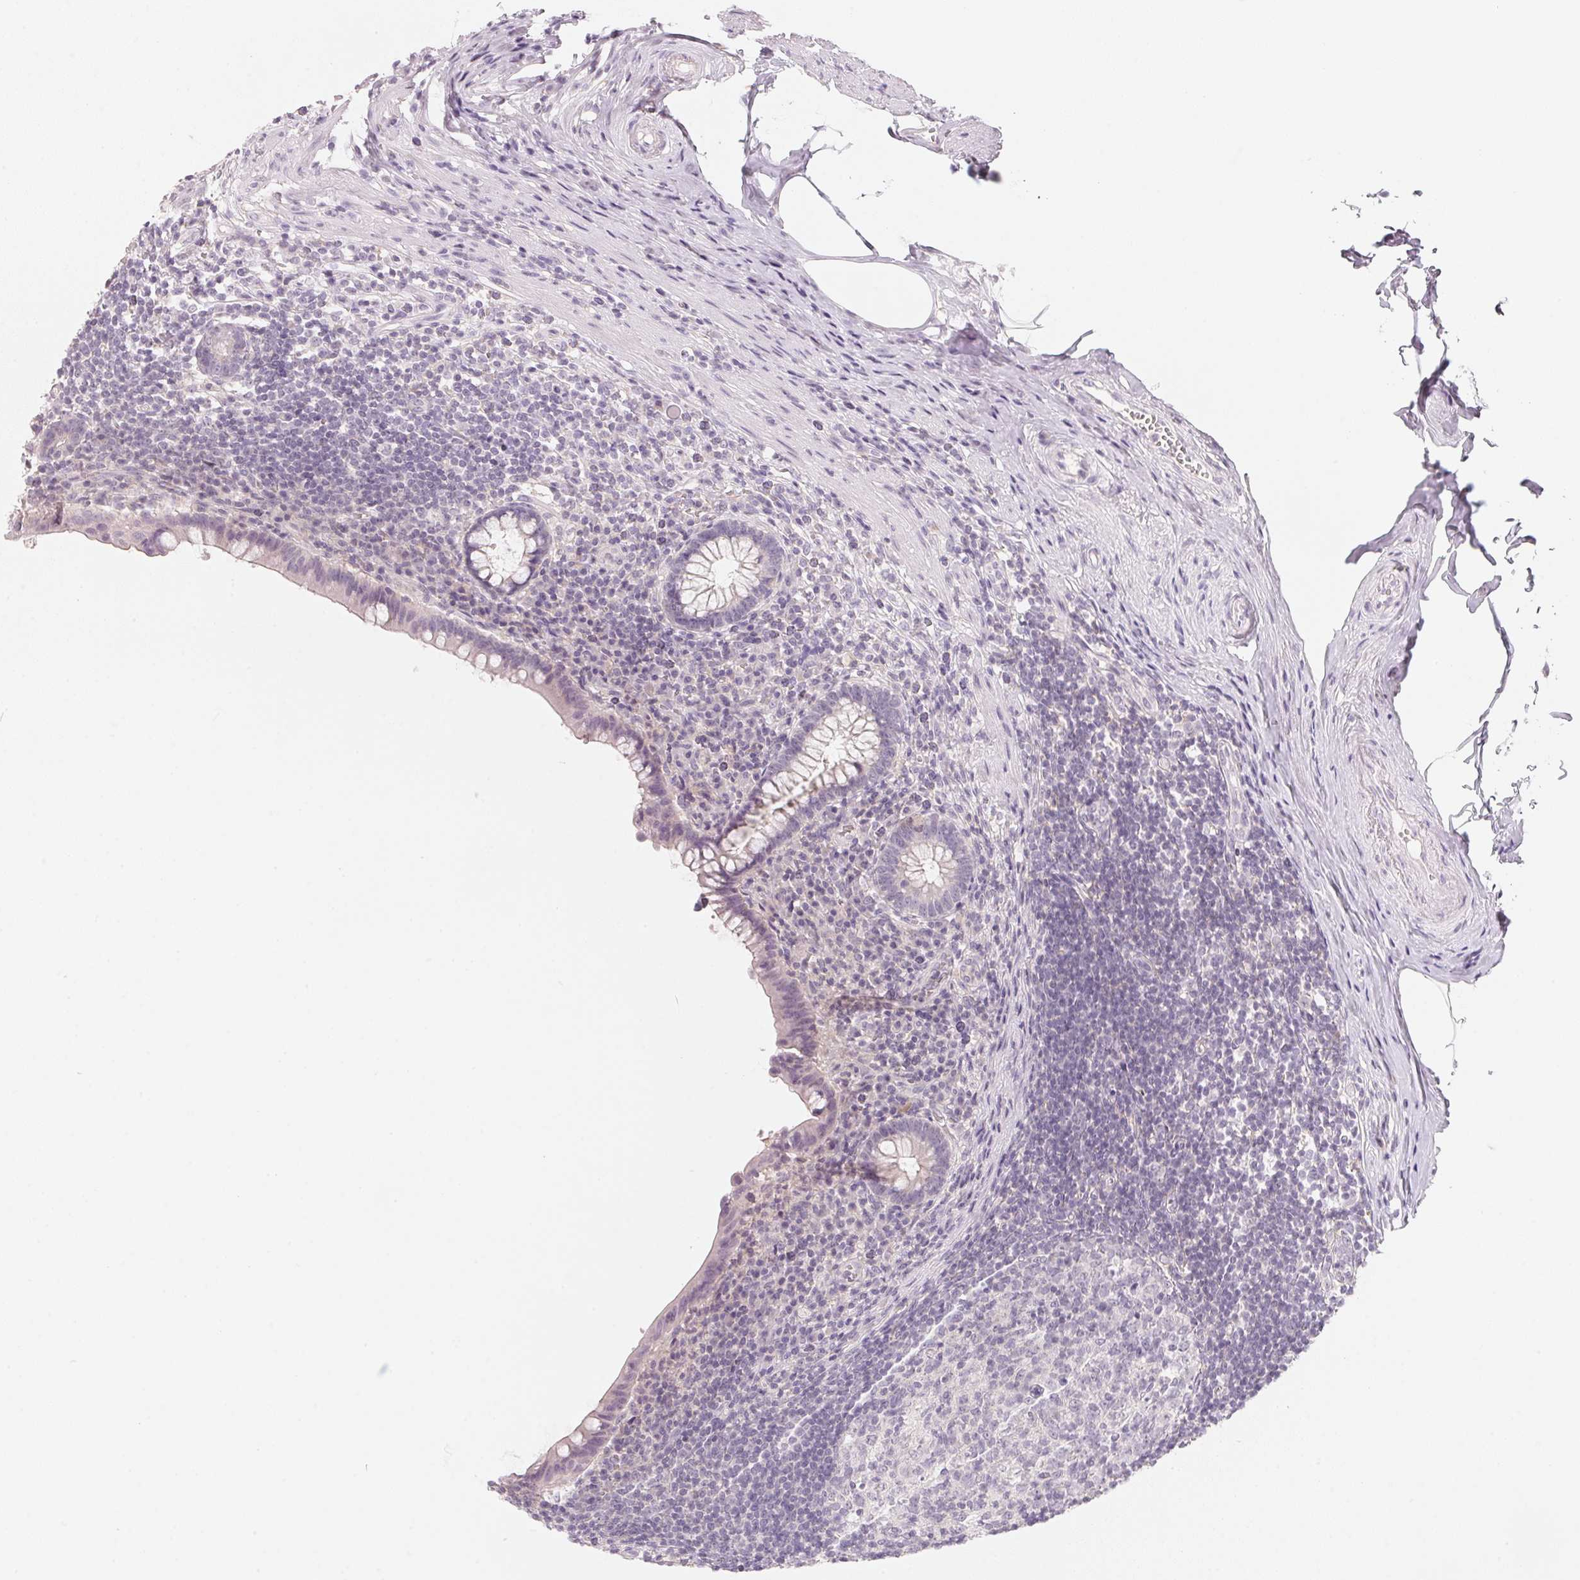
{"staining": {"intensity": "negative", "quantity": "none", "location": "none"}, "tissue": "appendix", "cell_type": "Glandular cells", "image_type": "normal", "snomed": [{"axis": "morphology", "description": "Normal tissue, NOS"}, {"axis": "topography", "description": "Appendix"}], "caption": "Protein analysis of unremarkable appendix shows no significant expression in glandular cells.", "gene": "CFAP276", "patient": {"sex": "female", "age": 56}}